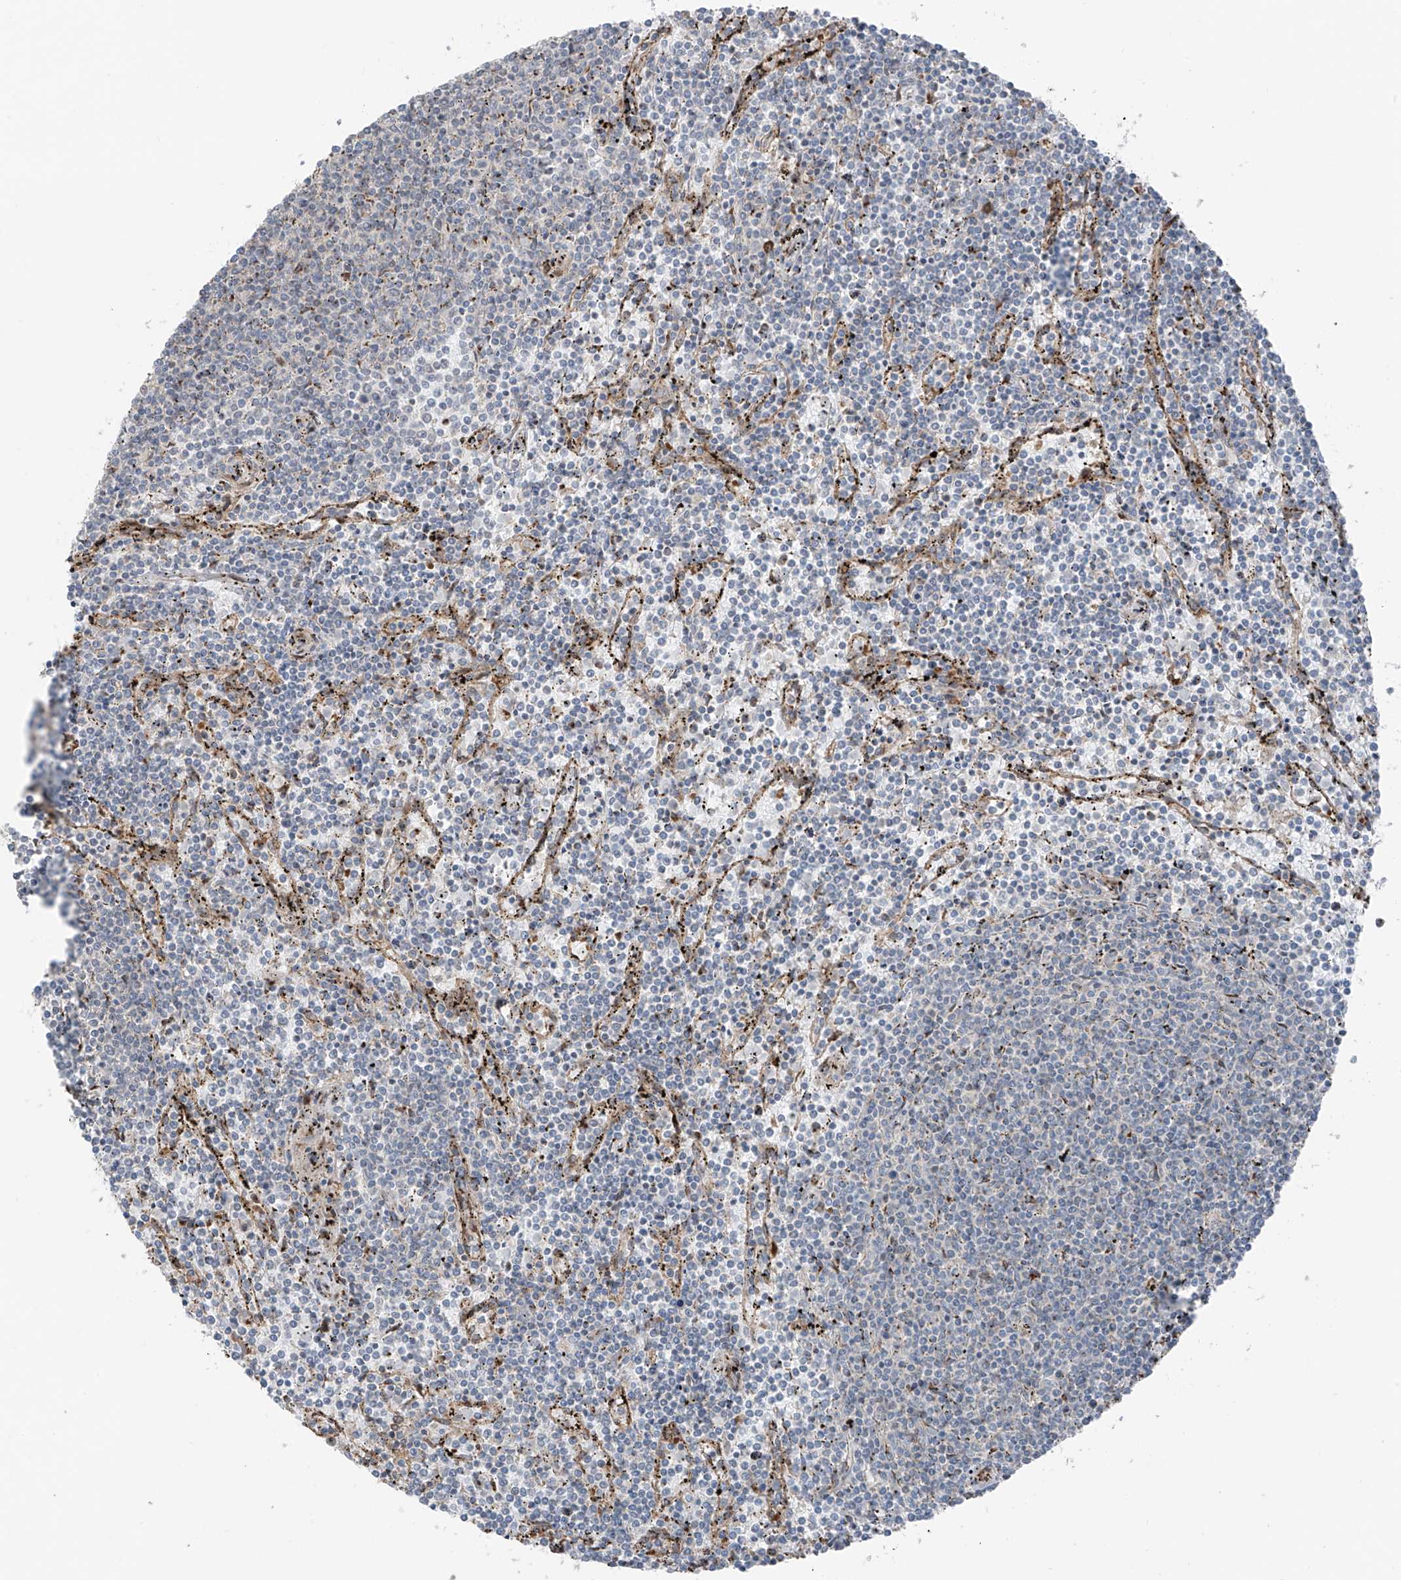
{"staining": {"intensity": "negative", "quantity": "none", "location": "none"}, "tissue": "lymphoma", "cell_type": "Tumor cells", "image_type": "cancer", "snomed": [{"axis": "morphology", "description": "Malignant lymphoma, non-Hodgkin's type, Low grade"}, {"axis": "topography", "description": "Spleen"}], "caption": "Micrograph shows no protein staining in tumor cells of lymphoma tissue.", "gene": "ERLEC1", "patient": {"sex": "female", "age": 50}}